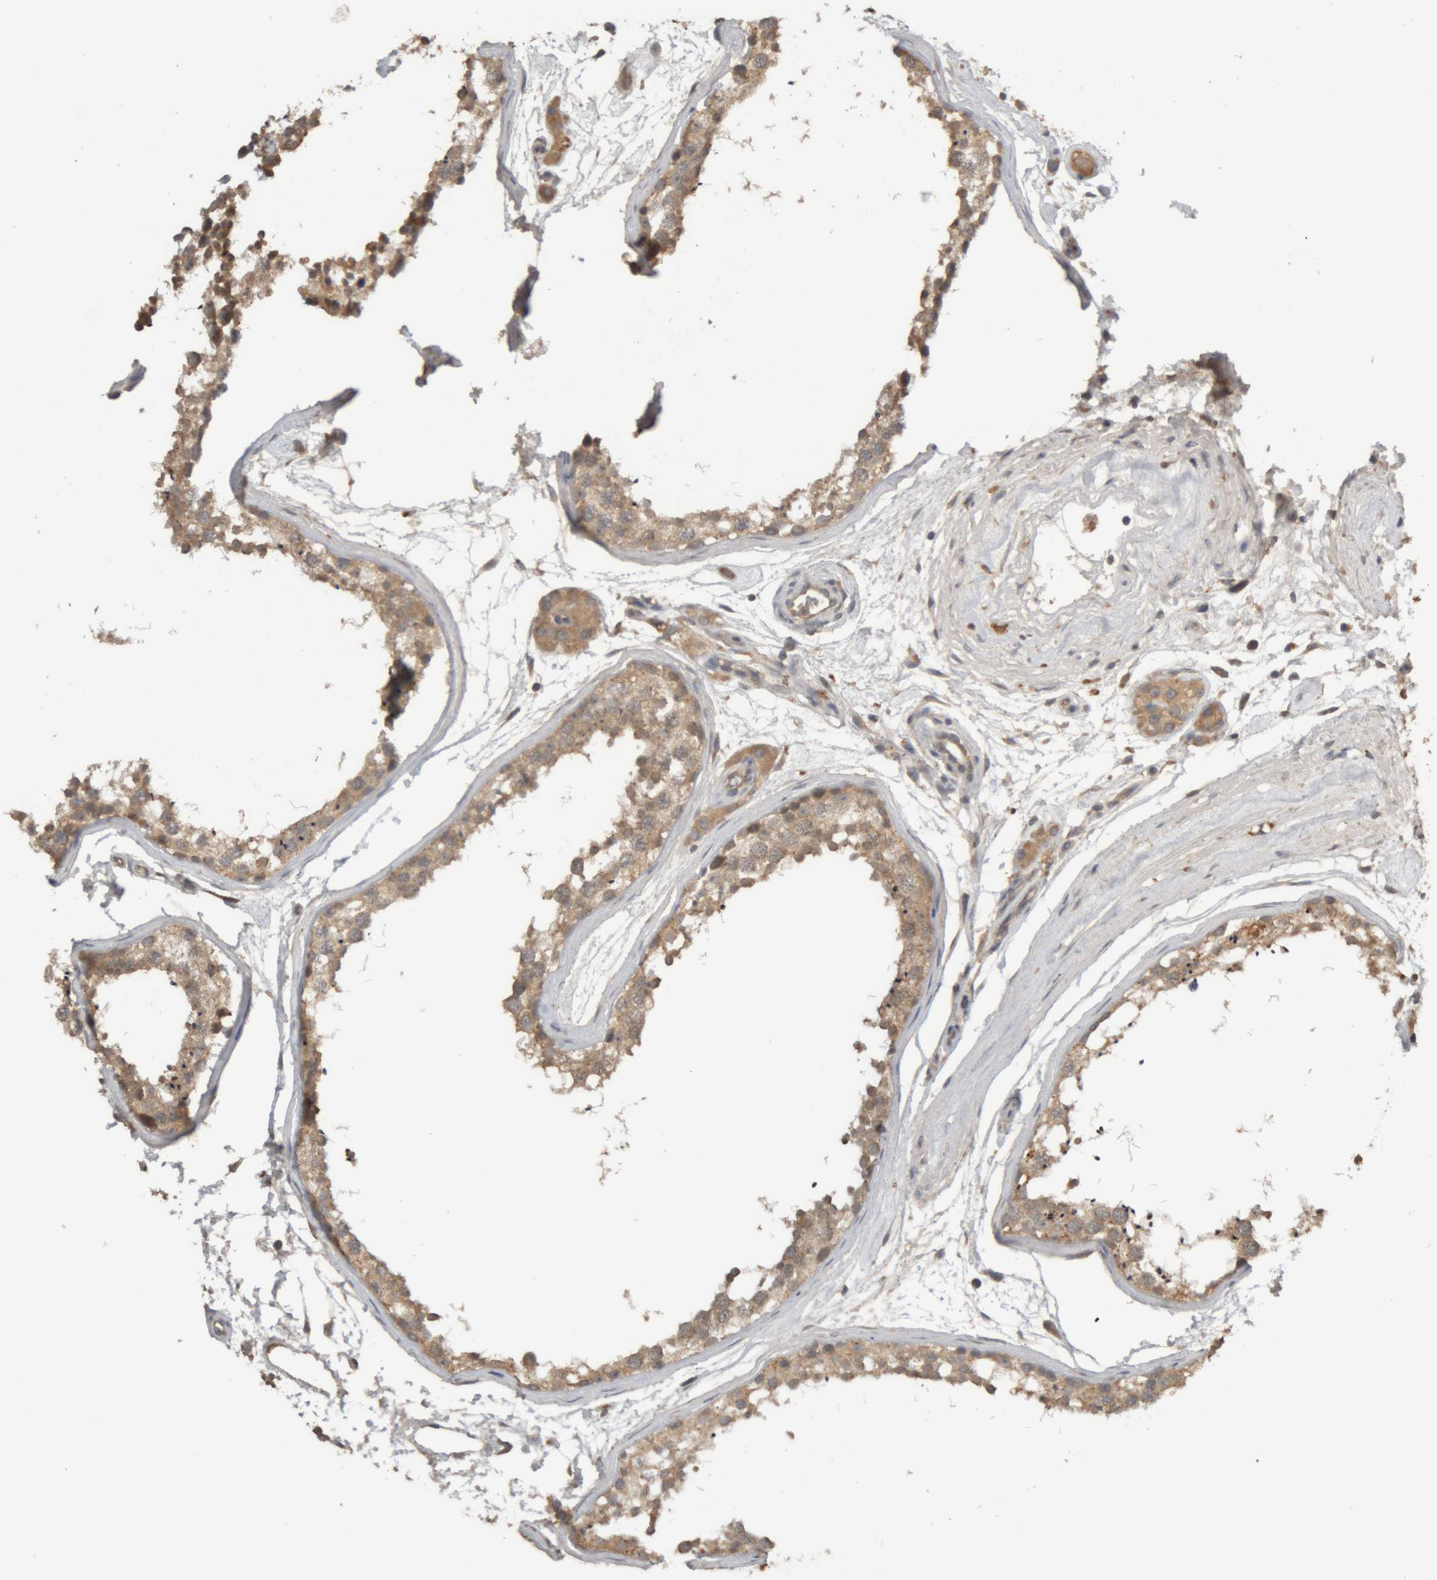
{"staining": {"intensity": "weak", "quantity": "25%-75%", "location": "cytoplasmic/membranous"}, "tissue": "testis", "cell_type": "Cells in seminiferous ducts", "image_type": "normal", "snomed": [{"axis": "morphology", "description": "Normal tissue, NOS"}, {"axis": "topography", "description": "Testis"}], "caption": "Immunohistochemistry histopathology image of unremarkable testis: human testis stained using immunohistochemistry reveals low levels of weak protein expression localized specifically in the cytoplasmic/membranous of cells in seminiferous ducts, appearing as a cytoplasmic/membranous brown color.", "gene": "TMED7", "patient": {"sex": "male", "age": 56}}